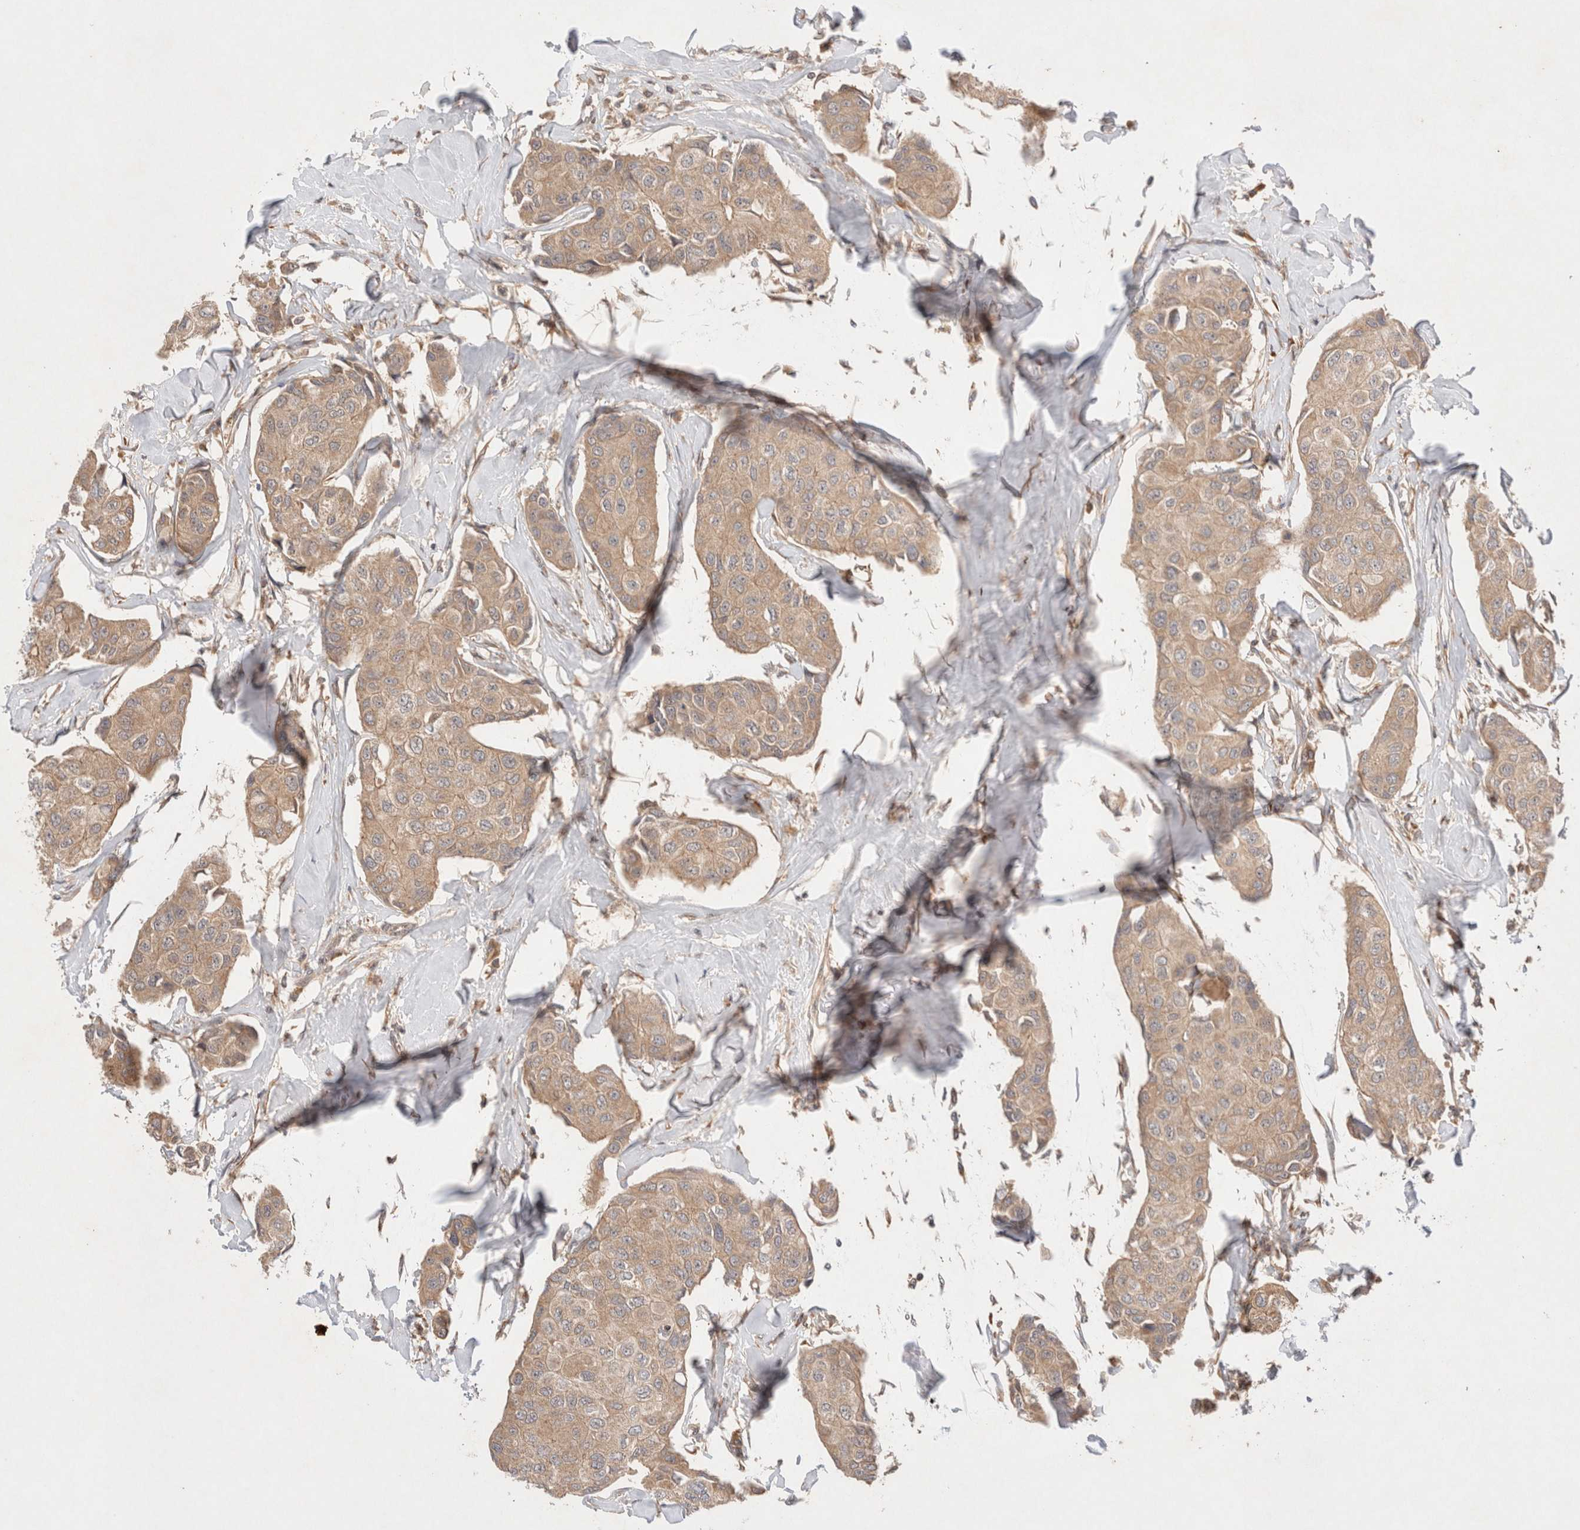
{"staining": {"intensity": "weak", "quantity": ">75%", "location": "cytoplasmic/membranous"}, "tissue": "breast cancer", "cell_type": "Tumor cells", "image_type": "cancer", "snomed": [{"axis": "morphology", "description": "Duct carcinoma"}, {"axis": "topography", "description": "Breast"}], "caption": "Tumor cells exhibit low levels of weak cytoplasmic/membranous positivity in about >75% of cells in breast cancer. The staining was performed using DAB (3,3'-diaminobenzidine), with brown indicating positive protein expression. Nuclei are stained blue with hematoxylin.", "gene": "KLHL20", "patient": {"sex": "female", "age": 80}}